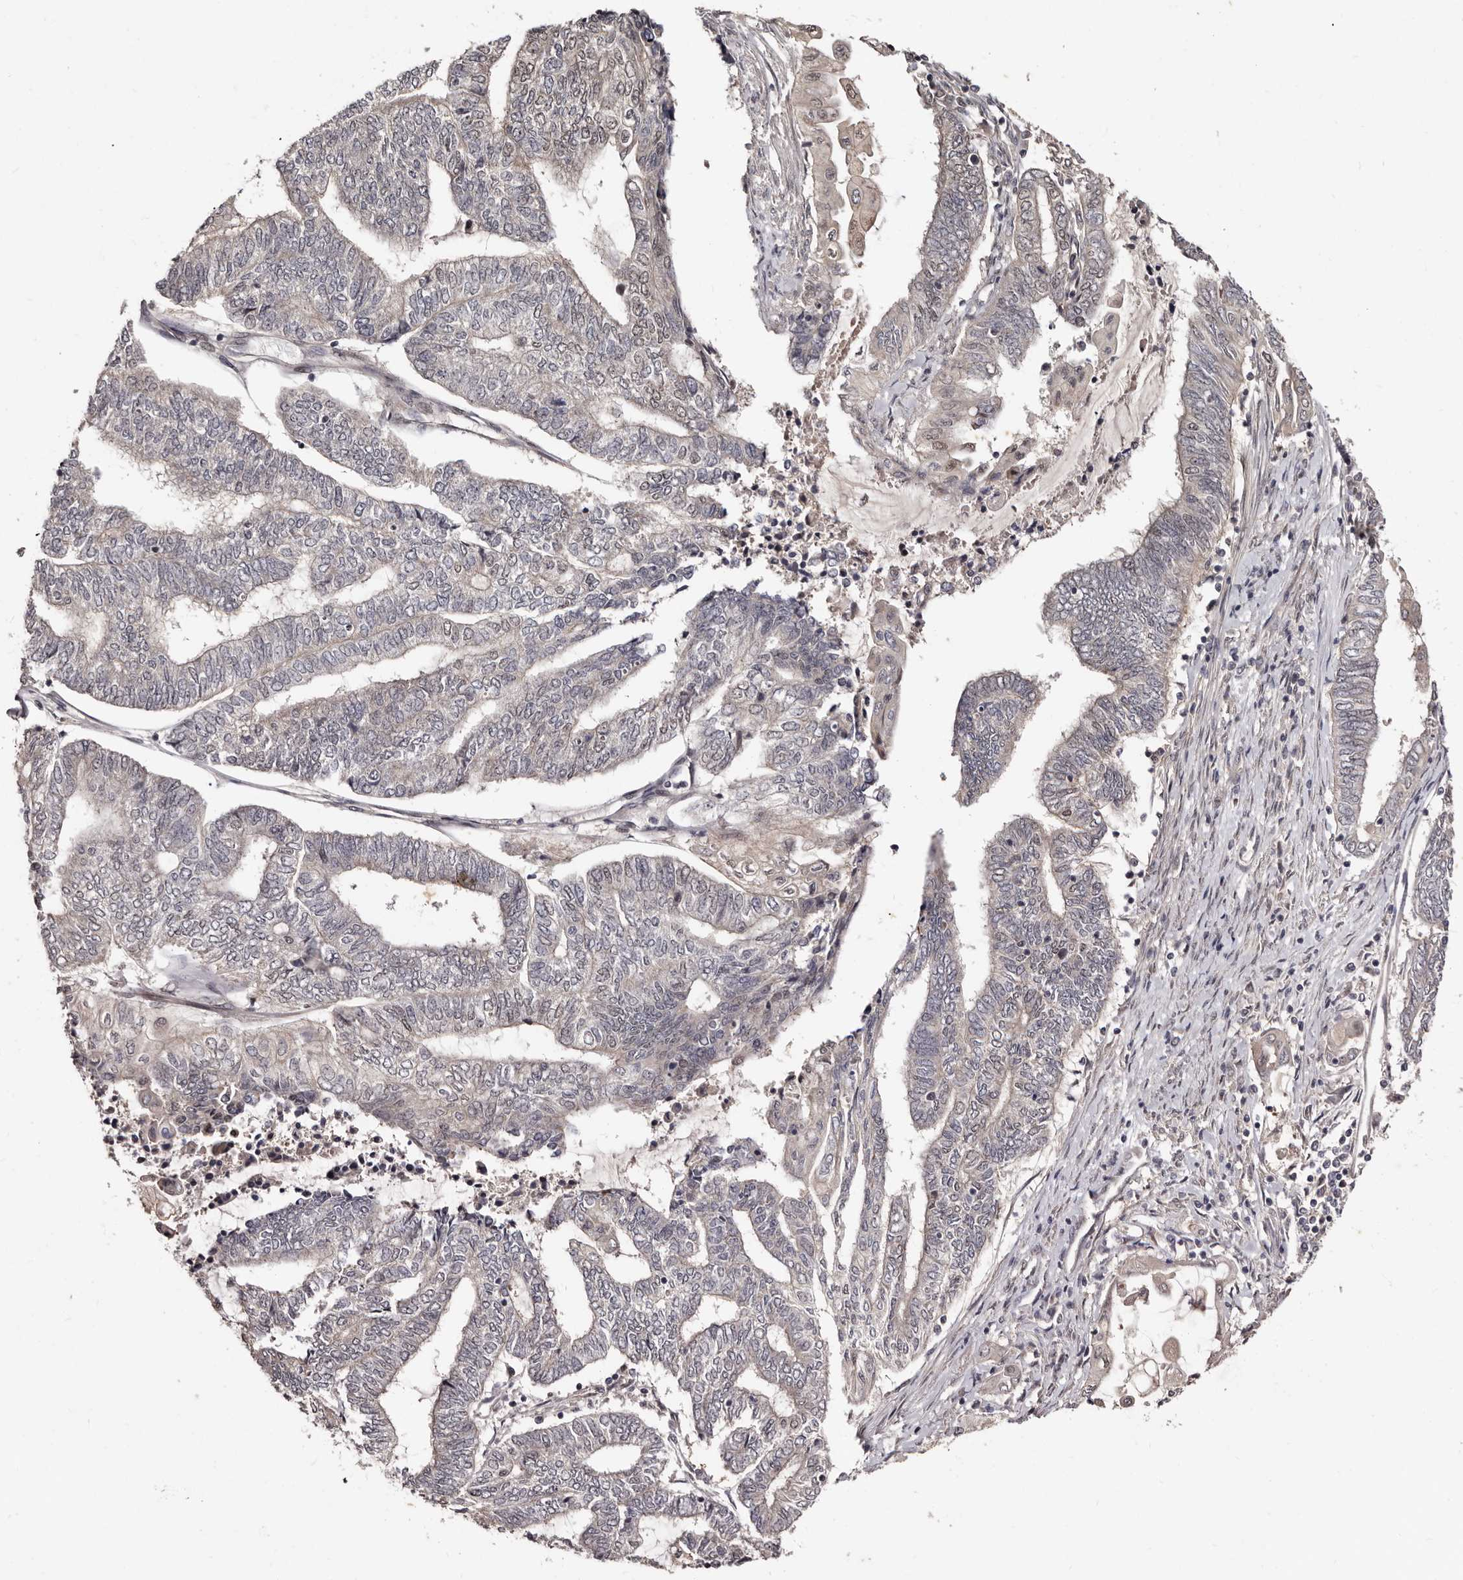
{"staining": {"intensity": "weak", "quantity": "<25%", "location": "cytoplasmic/membranous,nuclear"}, "tissue": "endometrial cancer", "cell_type": "Tumor cells", "image_type": "cancer", "snomed": [{"axis": "morphology", "description": "Adenocarcinoma, NOS"}, {"axis": "topography", "description": "Uterus"}, {"axis": "topography", "description": "Endometrium"}], "caption": "Immunohistochemistry histopathology image of adenocarcinoma (endometrial) stained for a protein (brown), which exhibits no positivity in tumor cells.", "gene": "TBC1D22B", "patient": {"sex": "female", "age": 70}}